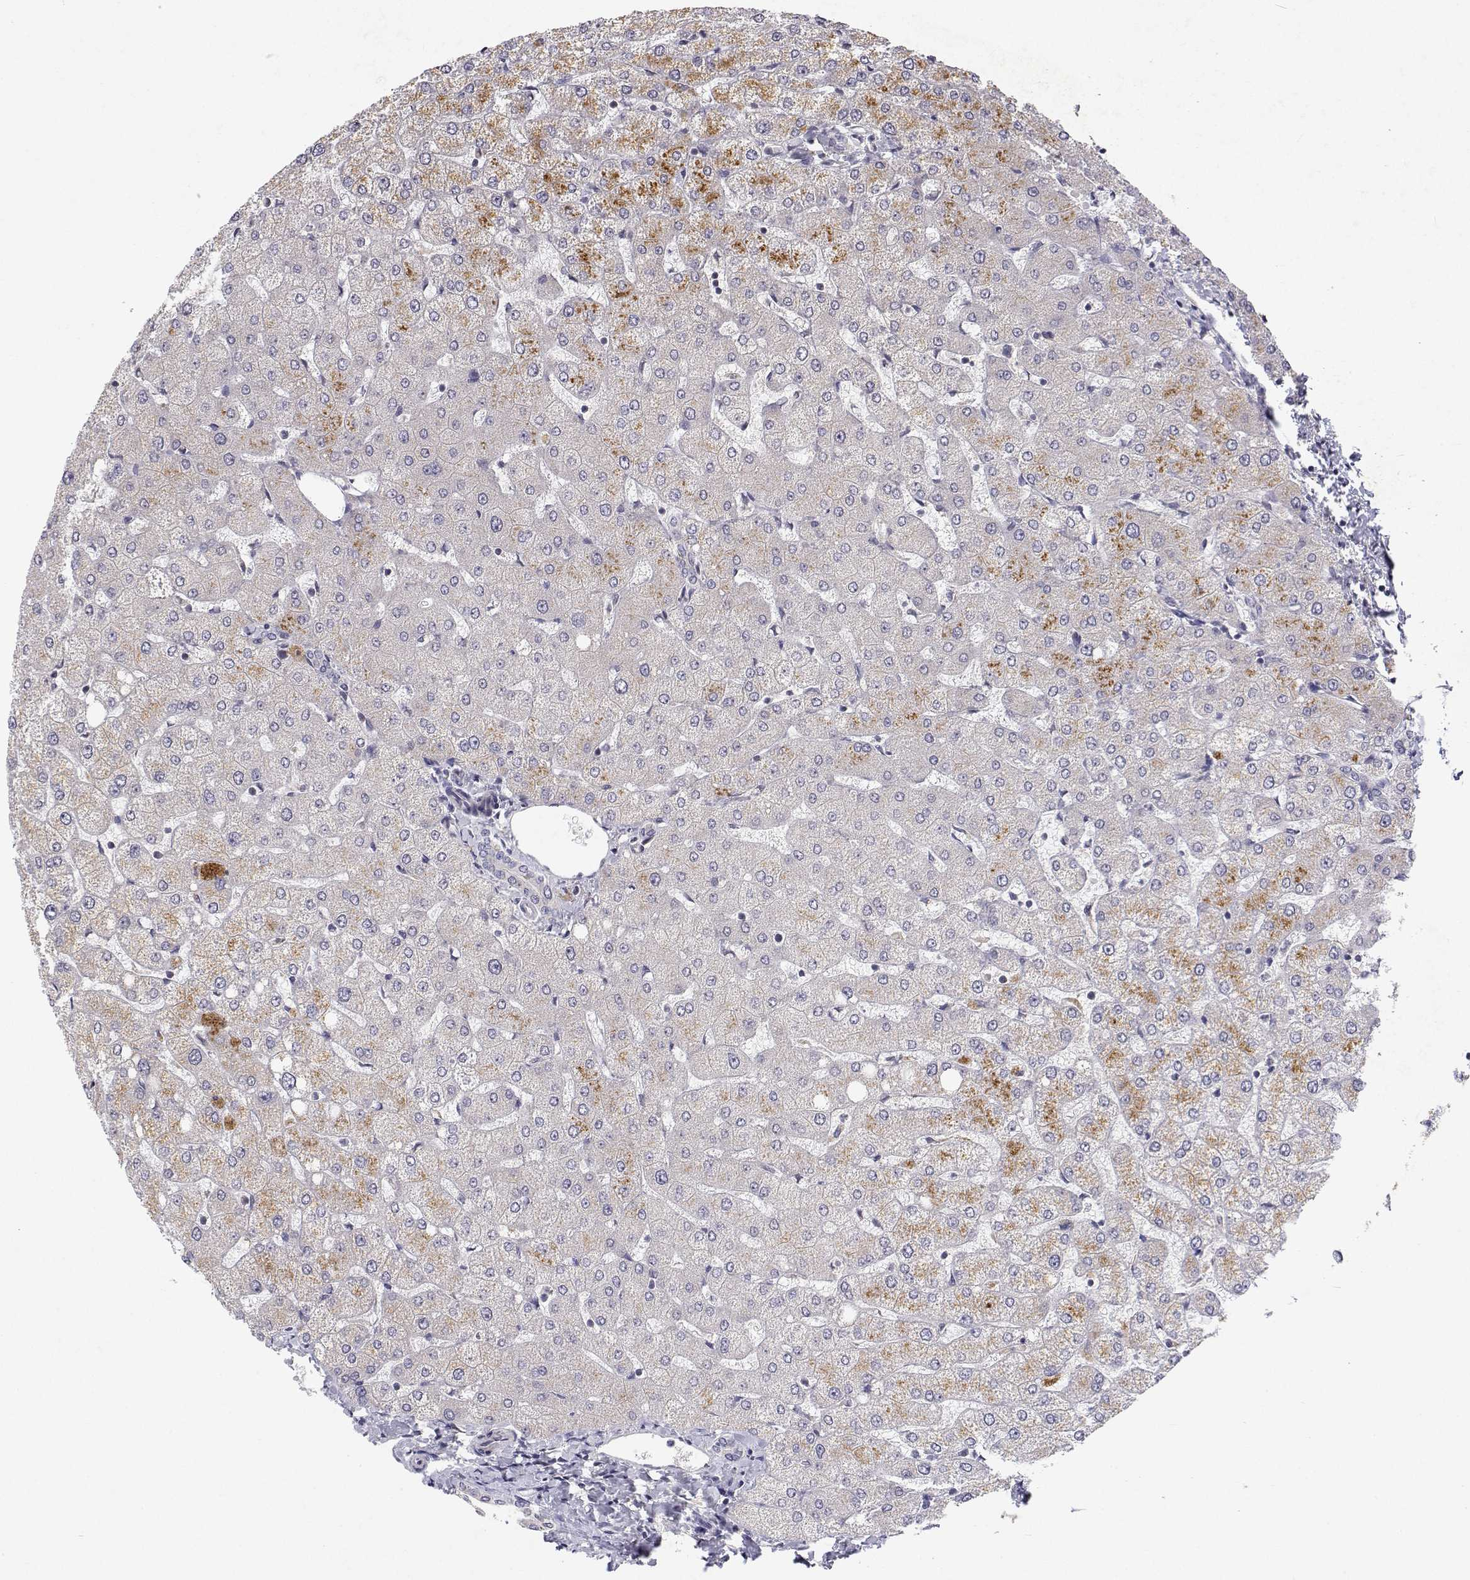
{"staining": {"intensity": "negative", "quantity": "none", "location": "none"}, "tissue": "liver", "cell_type": "Cholangiocytes", "image_type": "normal", "snomed": [{"axis": "morphology", "description": "Normal tissue, NOS"}, {"axis": "topography", "description": "Liver"}], "caption": "A histopathology image of human liver is negative for staining in cholangiocytes. (Immunohistochemistry, brightfield microscopy, high magnification).", "gene": "MRPL3", "patient": {"sex": "female", "age": 54}}